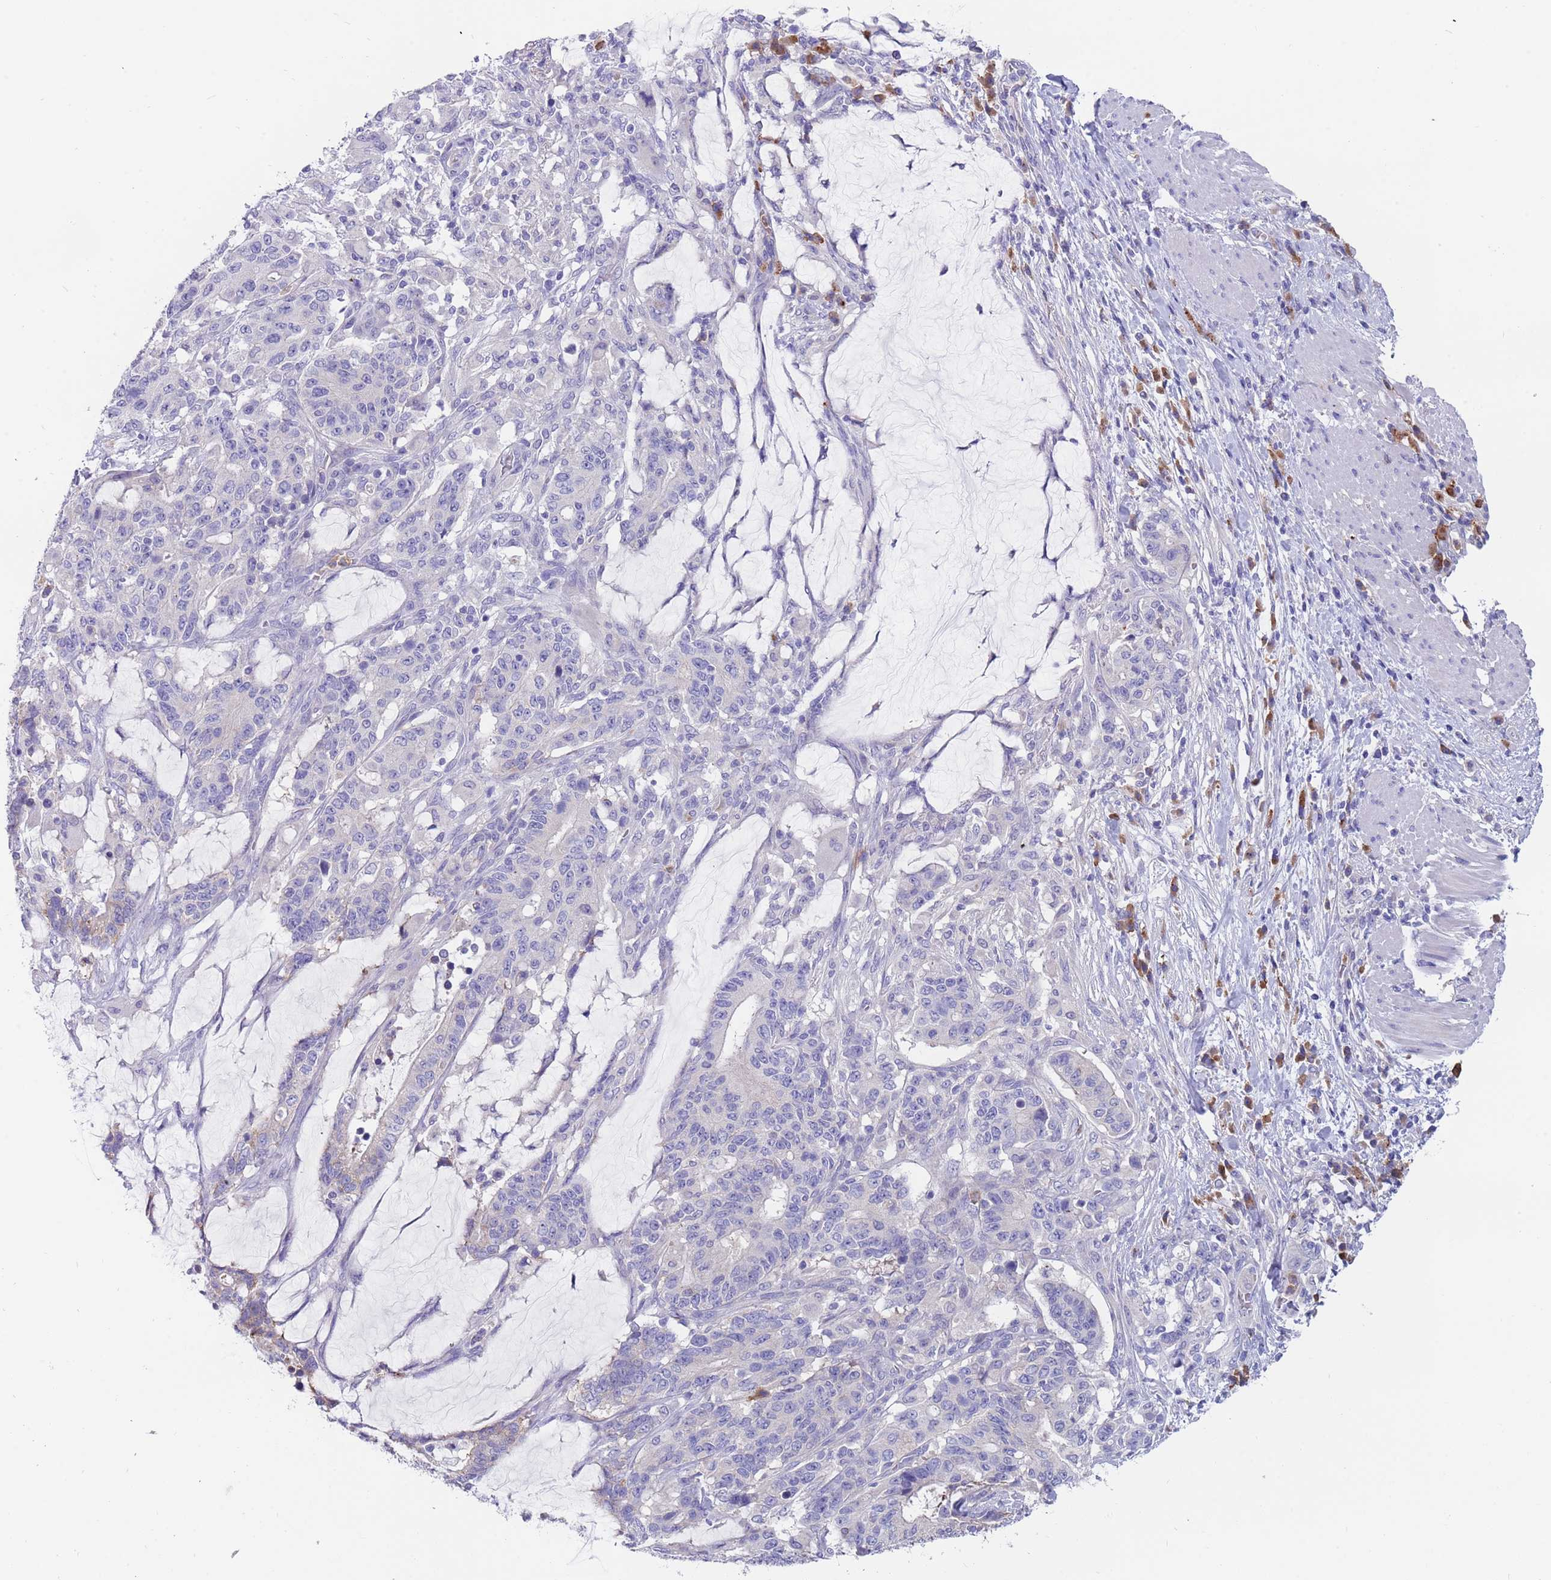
{"staining": {"intensity": "moderate", "quantity": "<25%", "location": "cytoplasmic/membranous"}, "tissue": "stomach cancer", "cell_type": "Tumor cells", "image_type": "cancer", "snomed": [{"axis": "morphology", "description": "Normal tissue, NOS"}, {"axis": "morphology", "description": "Adenocarcinoma, NOS"}, {"axis": "topography", "description": "Stomach"}], "caption": "A high-resolution image shows IHC staining of stomach cancer (adenocarcinoma), which displays moderate cytoplasmic/membranous positivity in about <25% of tumor cells.", "gene": "TYW1", "patient": {"sex": "female", "age": 64}}